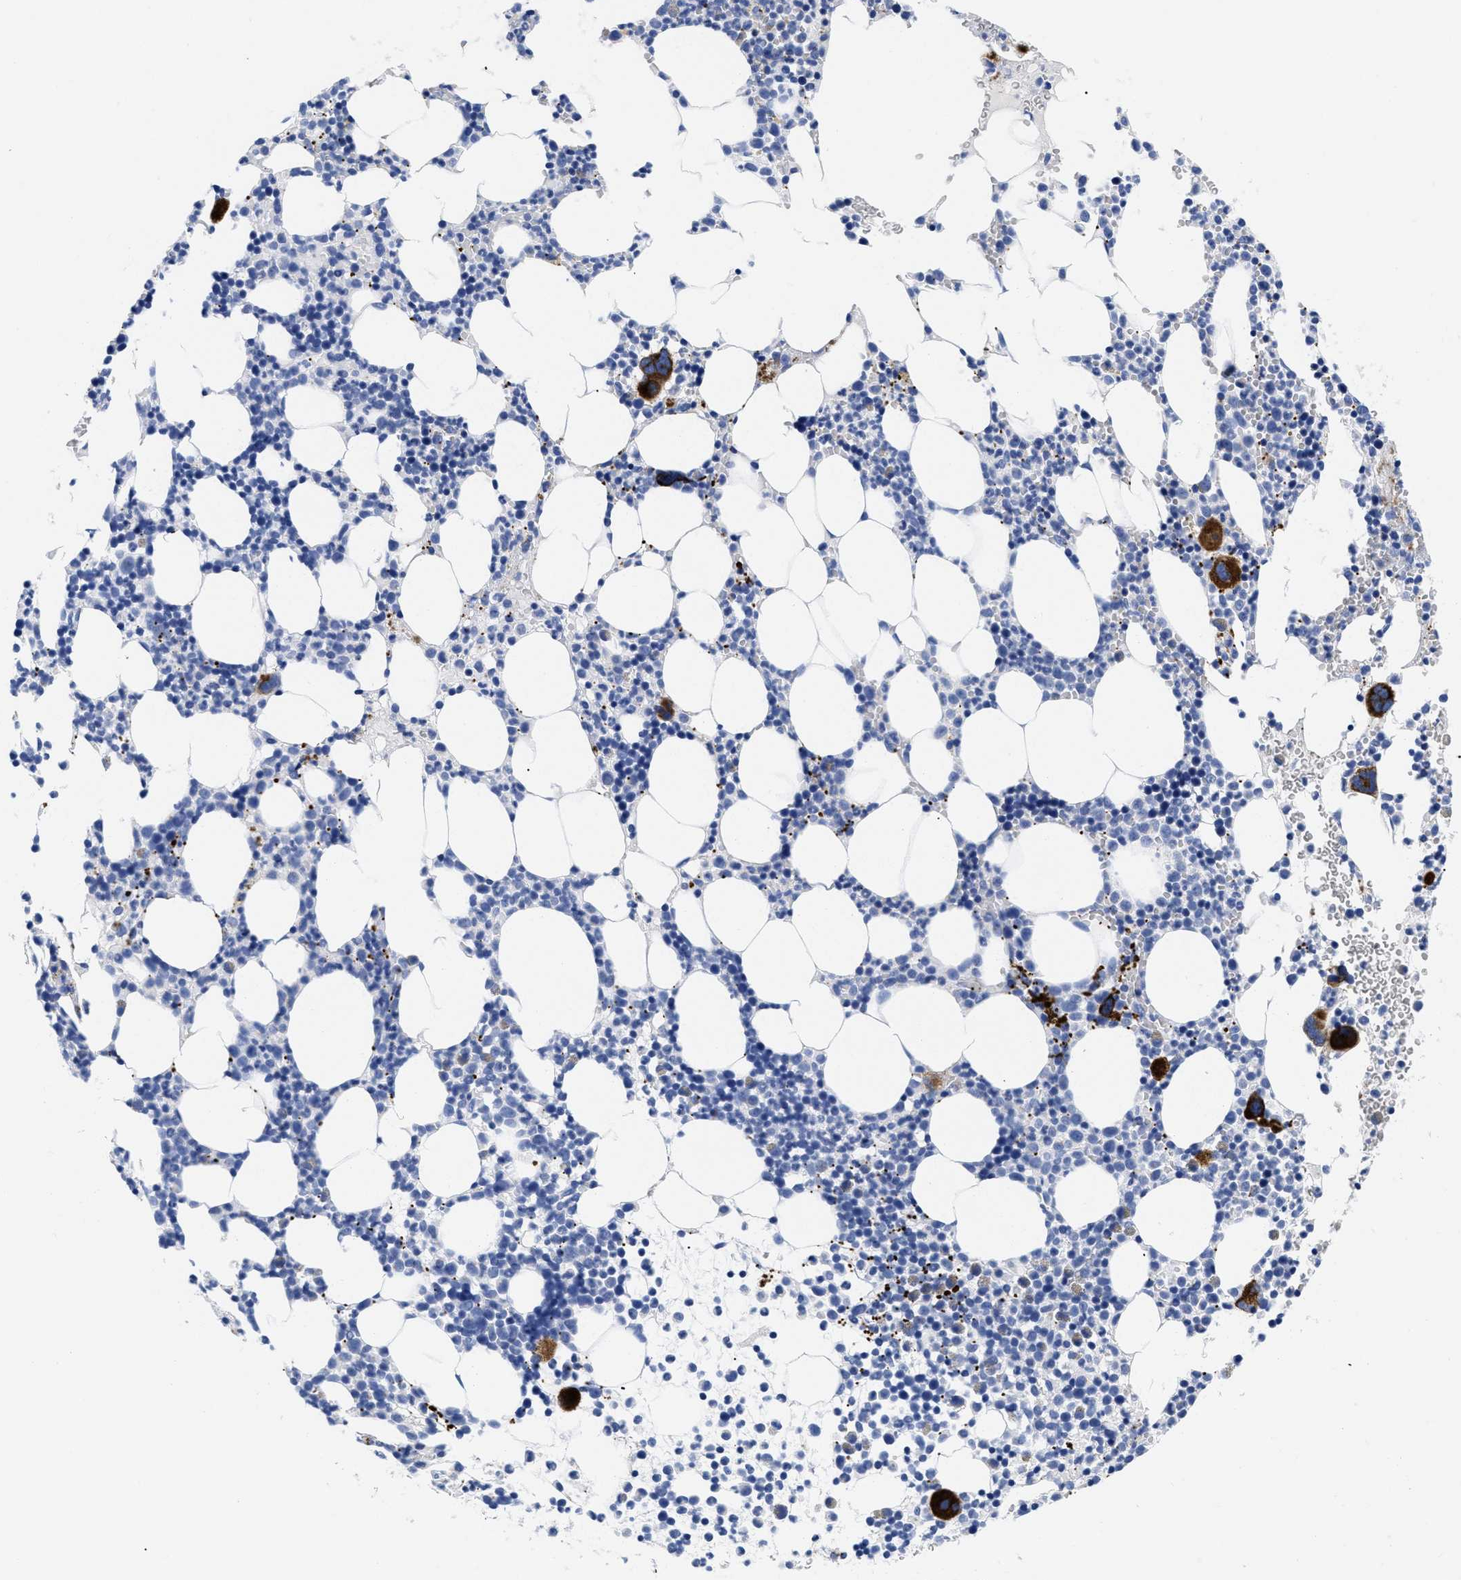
{"staining": {"intensity": "strong", "quantity": "<25%", "location": "cytoplasmic/membranous"}, "tissue": "bone marrow", "cell_type": "Hematopoietic cells", "image_type": "normal", "snomed": [{"axis": "morphology", "description": "Normal tissue, NOS"}, {"axis": "morphology", "description": "Inflammation, NOS"}, {"axis": "topography", "description": "Bone marrow"}], "caption": "Strong cytoplasmic/membranous expression for a protein is seen in about <25% of hematopoietic cells of benign bone marrow using immunohistochemistry (IHC).", "gene": "TREML1", "patient": {"sex": "female", "age": 67}}